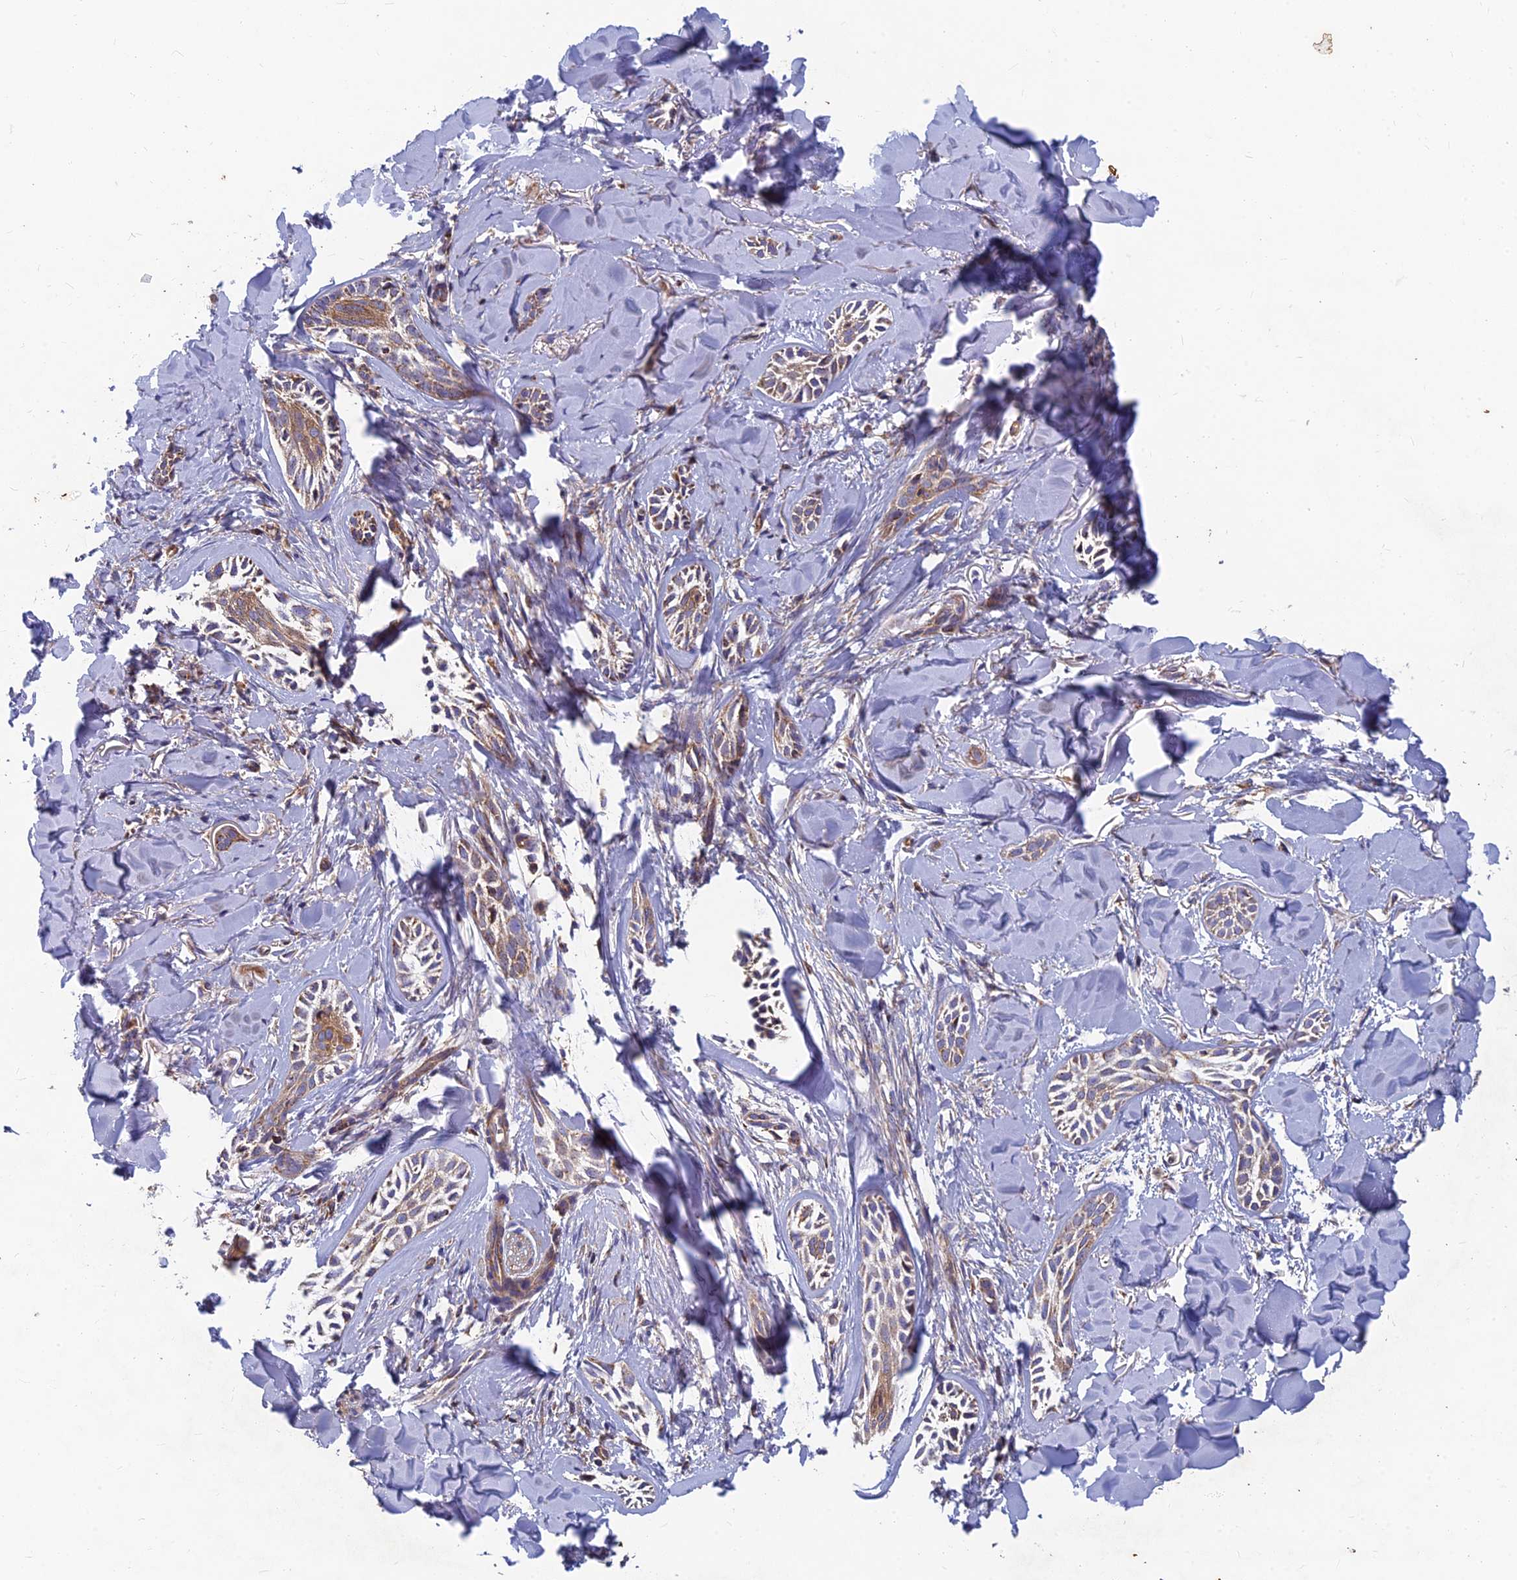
{"staining": {"intensity": "moderate", "quantity": ">75%", "location": "cytoplasmic/membranous"}, "tissue": "skin cancer", "cell_type": "Tumor cells", "image_type": "cancer", "snomed": [{"axis": "morphology", "description": "Basal cell carcinoma"}, {"axis": "topography", "description": "Skin"}], "caption": "Skin cancer tissue displays moderate cytoplasmic/membranous positivity in about >75% of tumor cells", "gene": "MRPS9", "patient": {"sex": "female", "age": 59}}